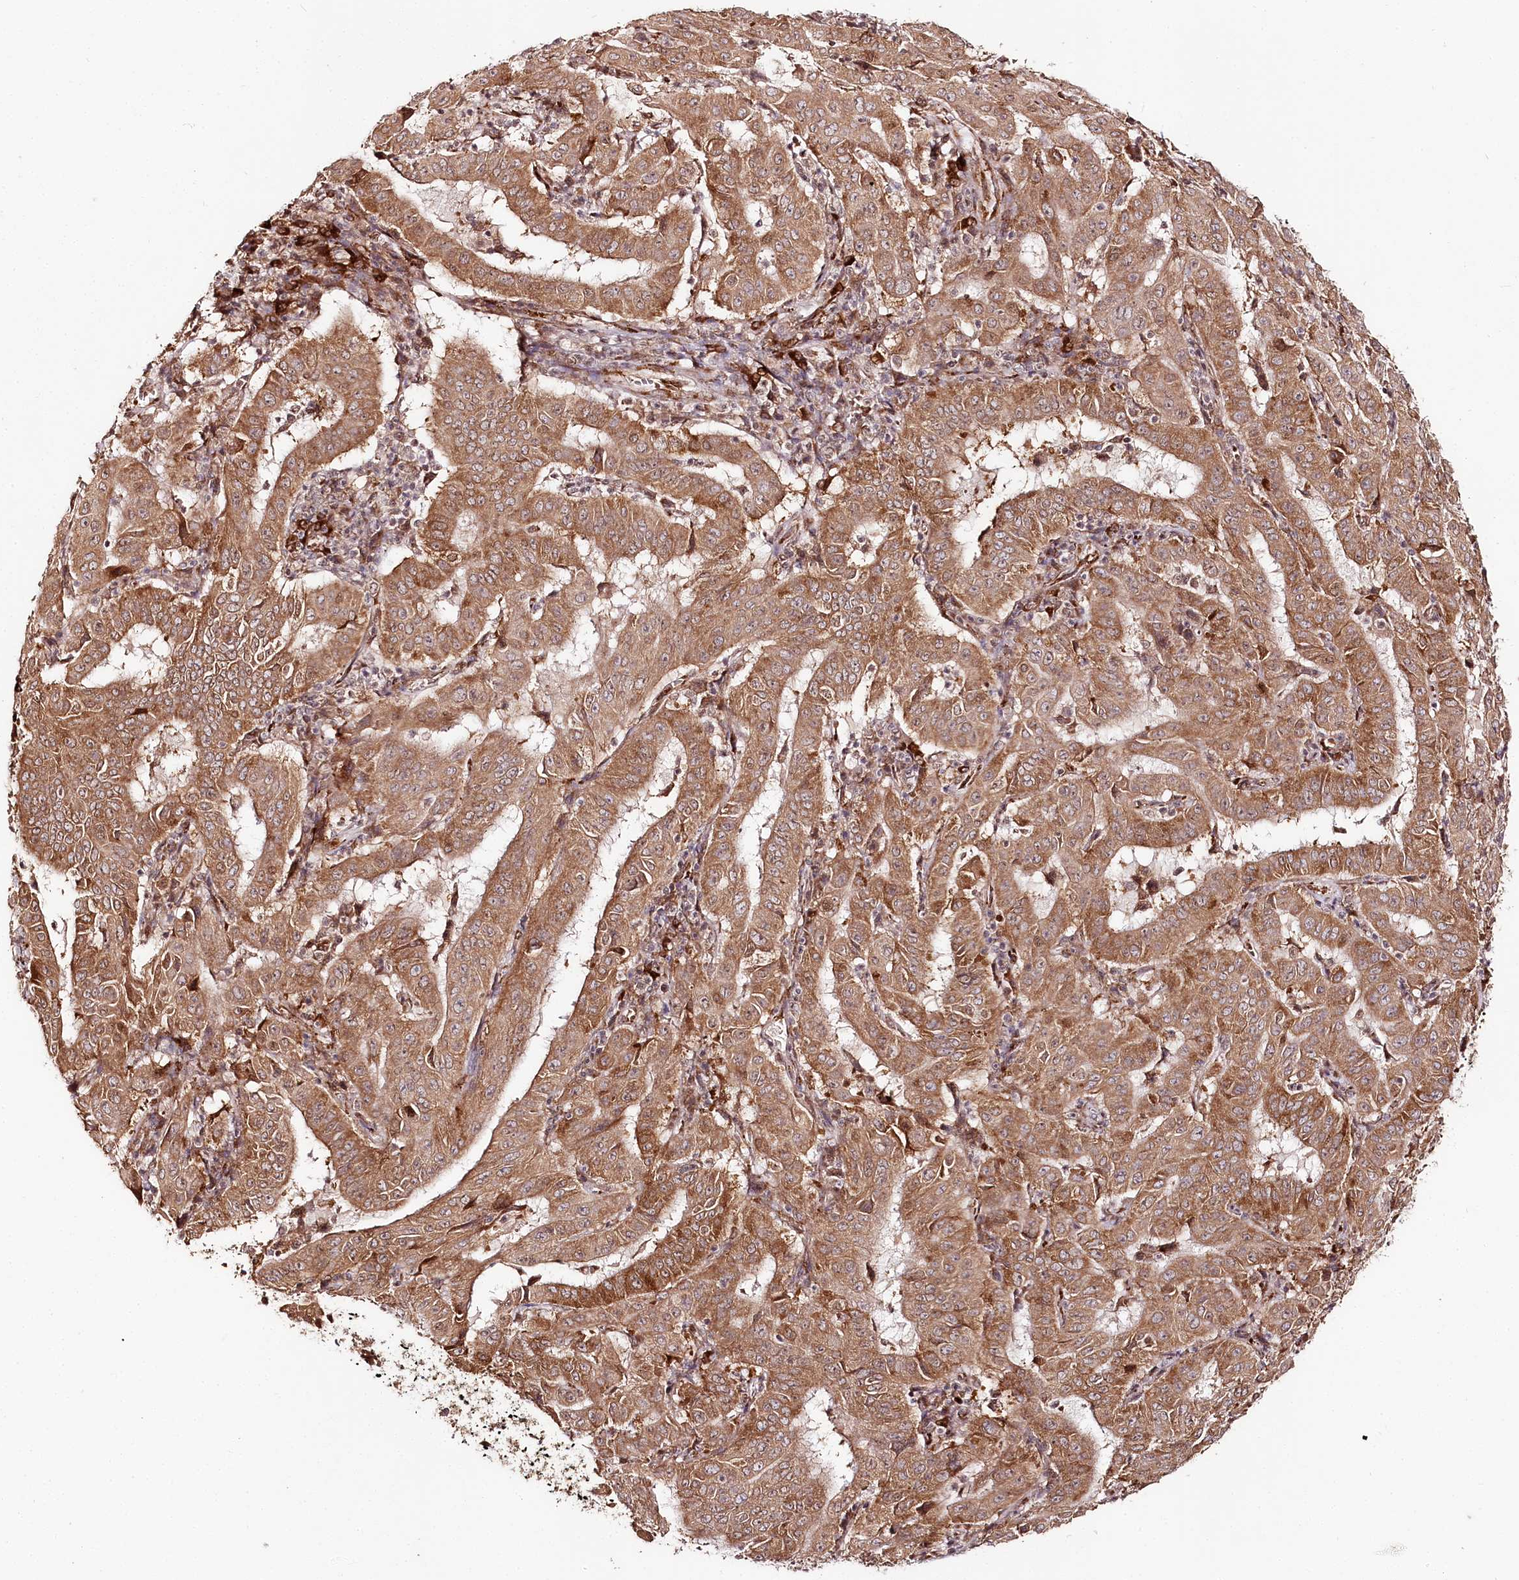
{"staining": {"intensity": "moderate", "quantity": ">75%", "location": "cytoplasmic/membranous"}, "tissue": "pancreatic cancer", "cell_type": "Tumor cells", "image_type": "cancer", "snomed": [{"axis": "morphology", "description": "Adenocarcinoma, NOS"}, {"axis": "topography", "description": "Pancreas"}], "caption": "A high-resolution micrograph shows IHC staining of pancreatic cancer, which shows moderate cytoplasmic/membranous expression in approximately >75% of tumor cells.", "gene": "ENSG00000144785", "patient": {"sex": "male", "age": 63}}